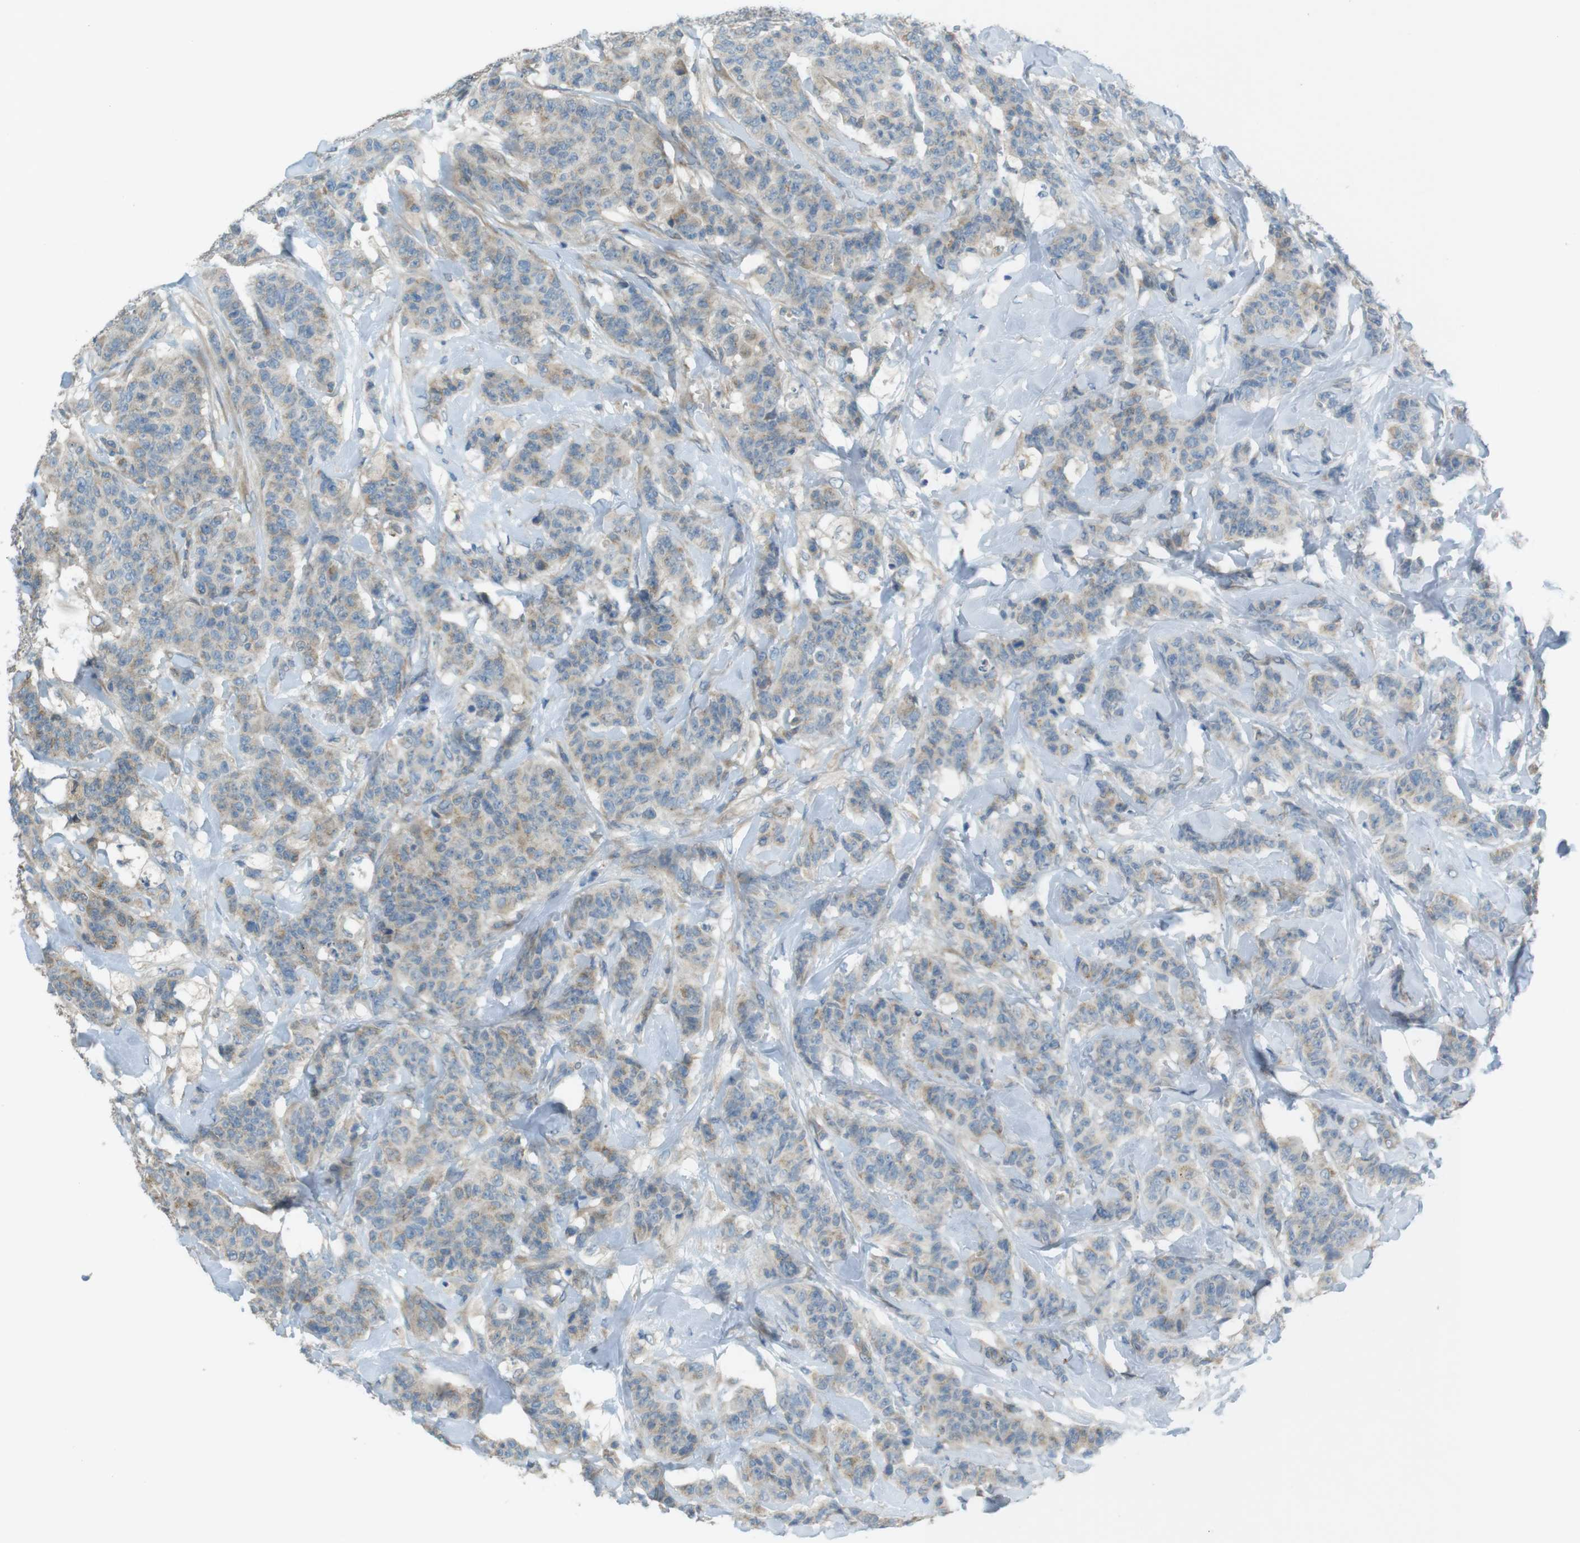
{"staining": {"intensity": "weak", "quantity": ">75%", "location": "cytoplasmic/membranous"}, "tissue": "breast cancer", "cell_type": "Tumor cells", "image_type": "cancer", "snomed": [{"axis": "morphology", "description": "Normal tissue, NOS"}, {"axis": "morphology", "description": "Duct carcinoma"}, {"axis": "topography", "description": "Breast"}], "caption": "Breast cancer (infiltrating ductal carcinoma) stained with DAB (3,3'-diaminobenzidine) IHC shows low levels of weak cytoplasmic/membranous expression in approximately >75% of tumor cells.", "gene": "TMEM41B", "patient": {"sex": "female", "age": 40}}